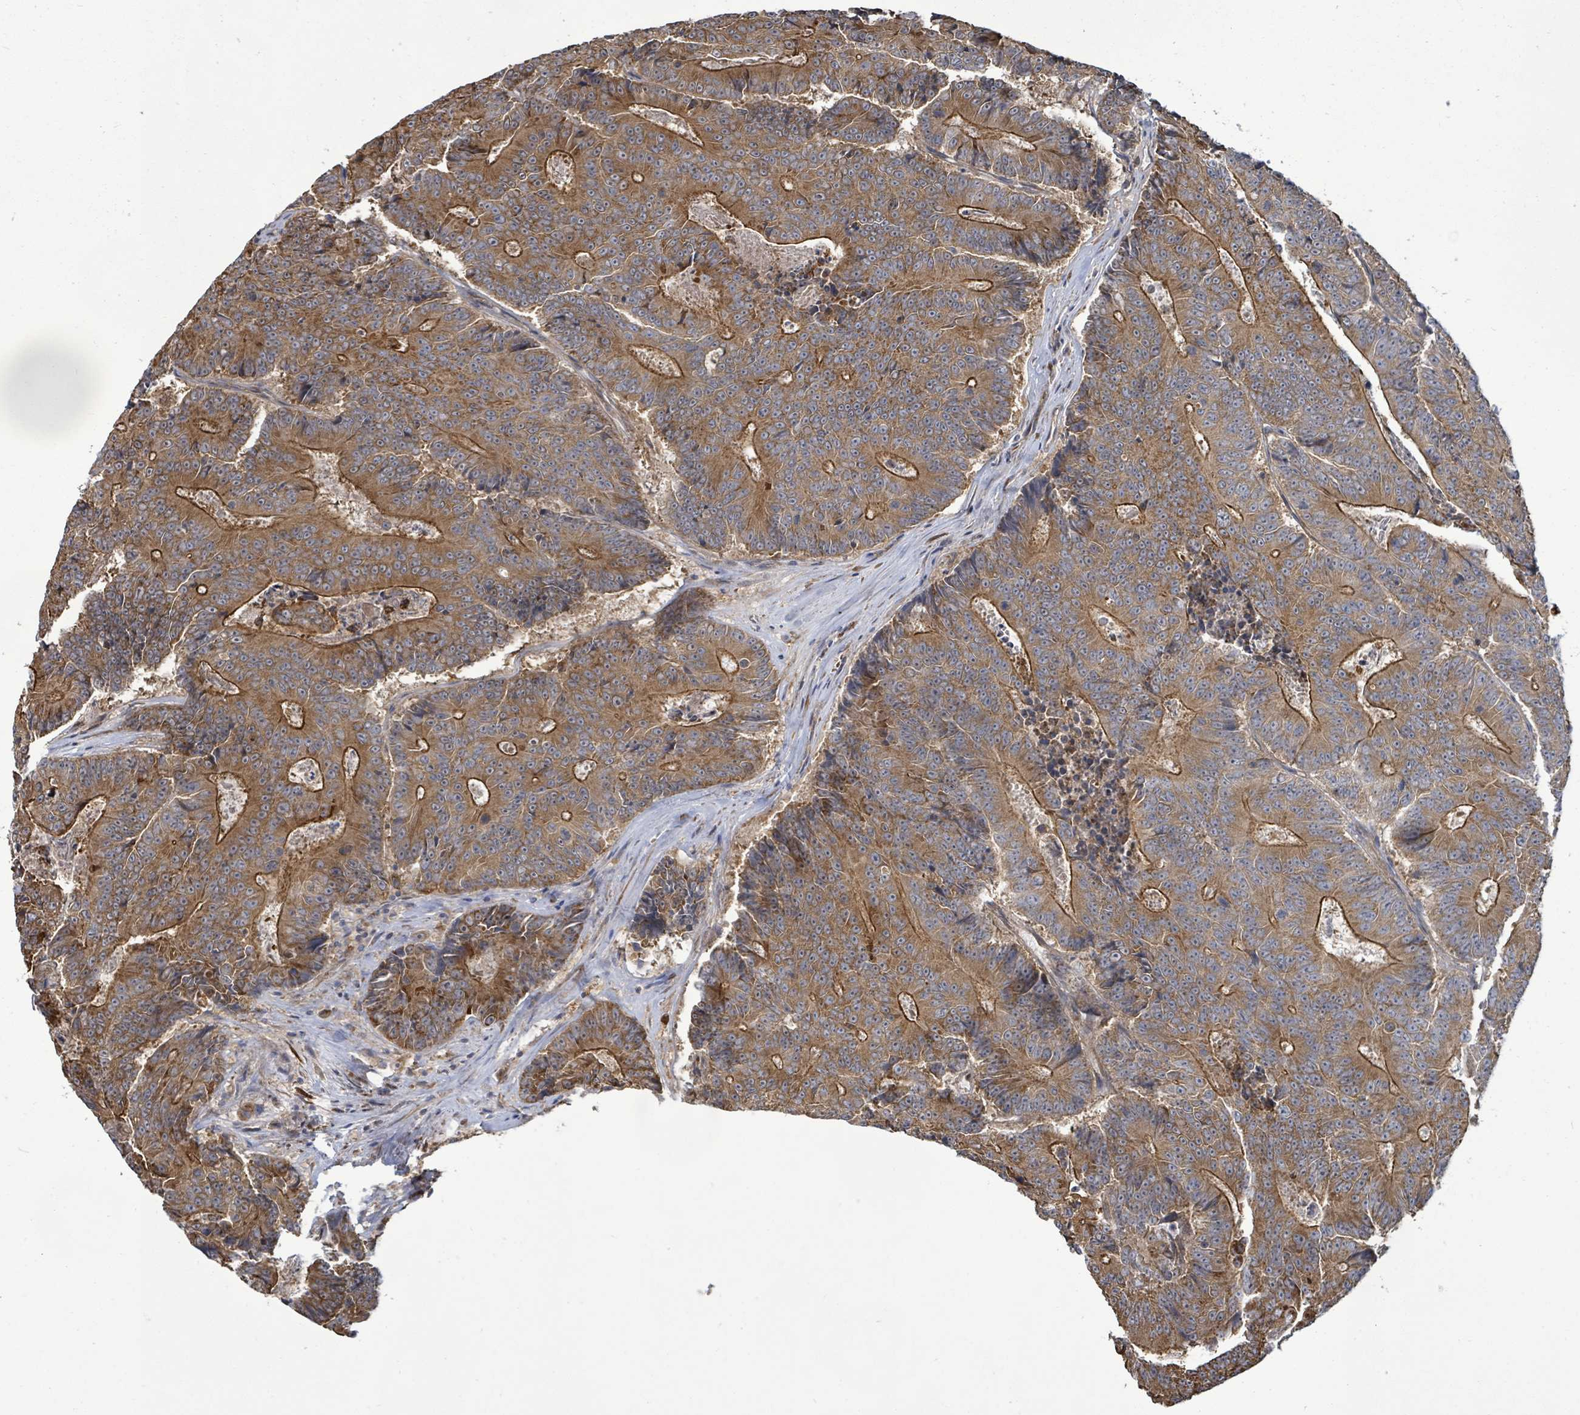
{"staining": {"intensity": "strong", "quantity": ">75%", "location": "cytoplasmic/membranous"}, "tissue": "colorectal cancer", "cell_type": "Tumor cells", "image_type": "cancer", "snomed": [{"axis": "morphology", "description": "Adenocarcinoma, NOS"}, {"axis": "topography", "description": "Colon"}], "caption": "This is an image of IHC staining of adenocarcinoma (colorectal), which shows strong staining in the cytoplasmic/membranous of tumor cells.", "gene": "KBTBD11", "patient": {"sex": "male", "age": 83}}